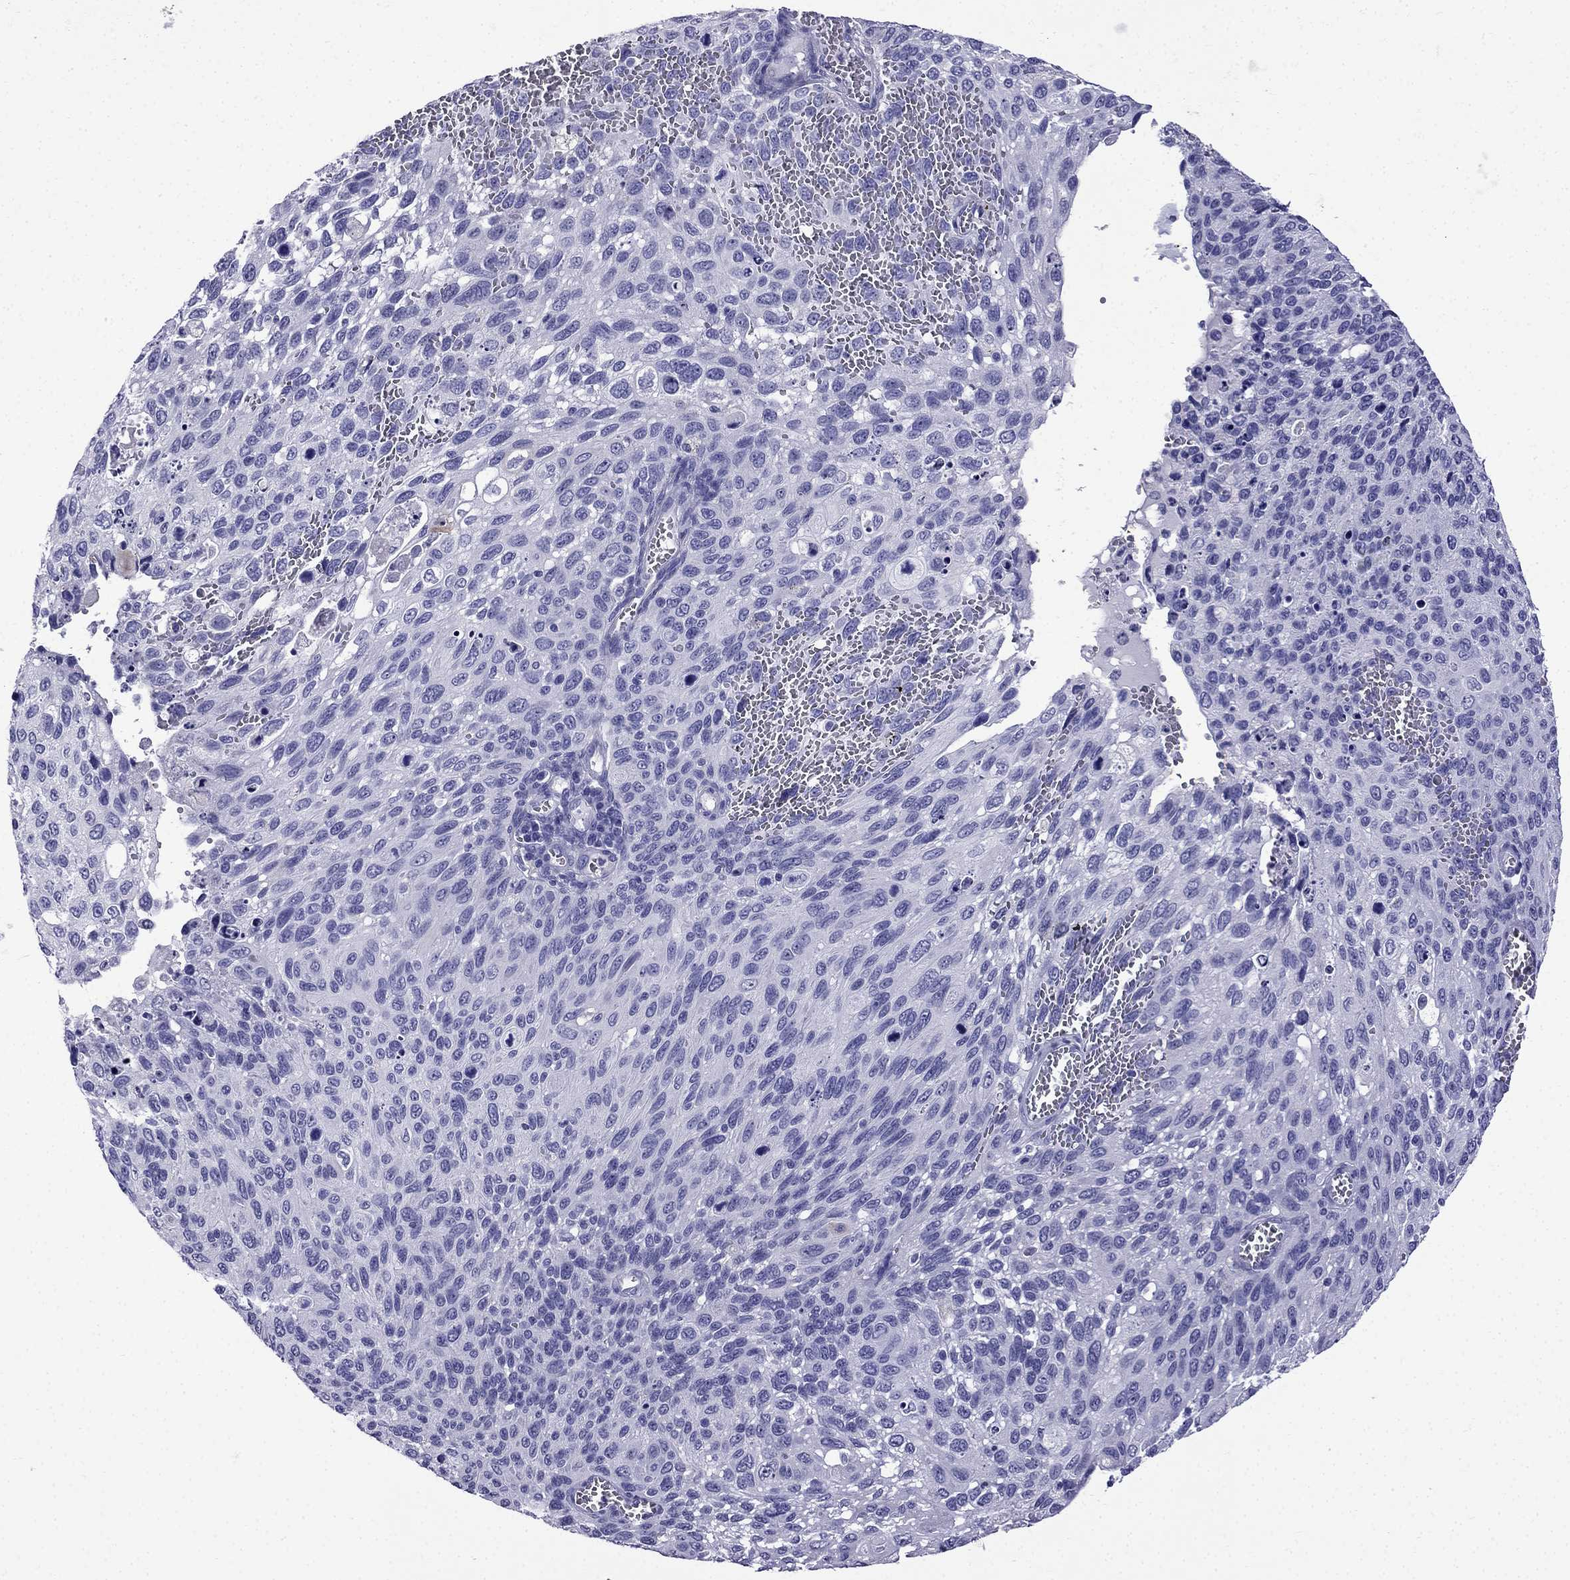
{"staining": {"intensity": "negative", "quantity": "none", "location": "none"}, "tissue": "cervical cancer", "cell_type": "Tumor cells", "image_type": "cancer", "snomed": [{"axis": "morphology", "description": "Squamous cell carcinoma, NOS"}, {"axis": "topography", "description": "Cervix"}], "caption": "Tumor cells are negative for brown protein staining in cervical cancer (squamous cell carcinoma).", "gene": "ERC2", "patient": {"sex": "female", "age": 70}}